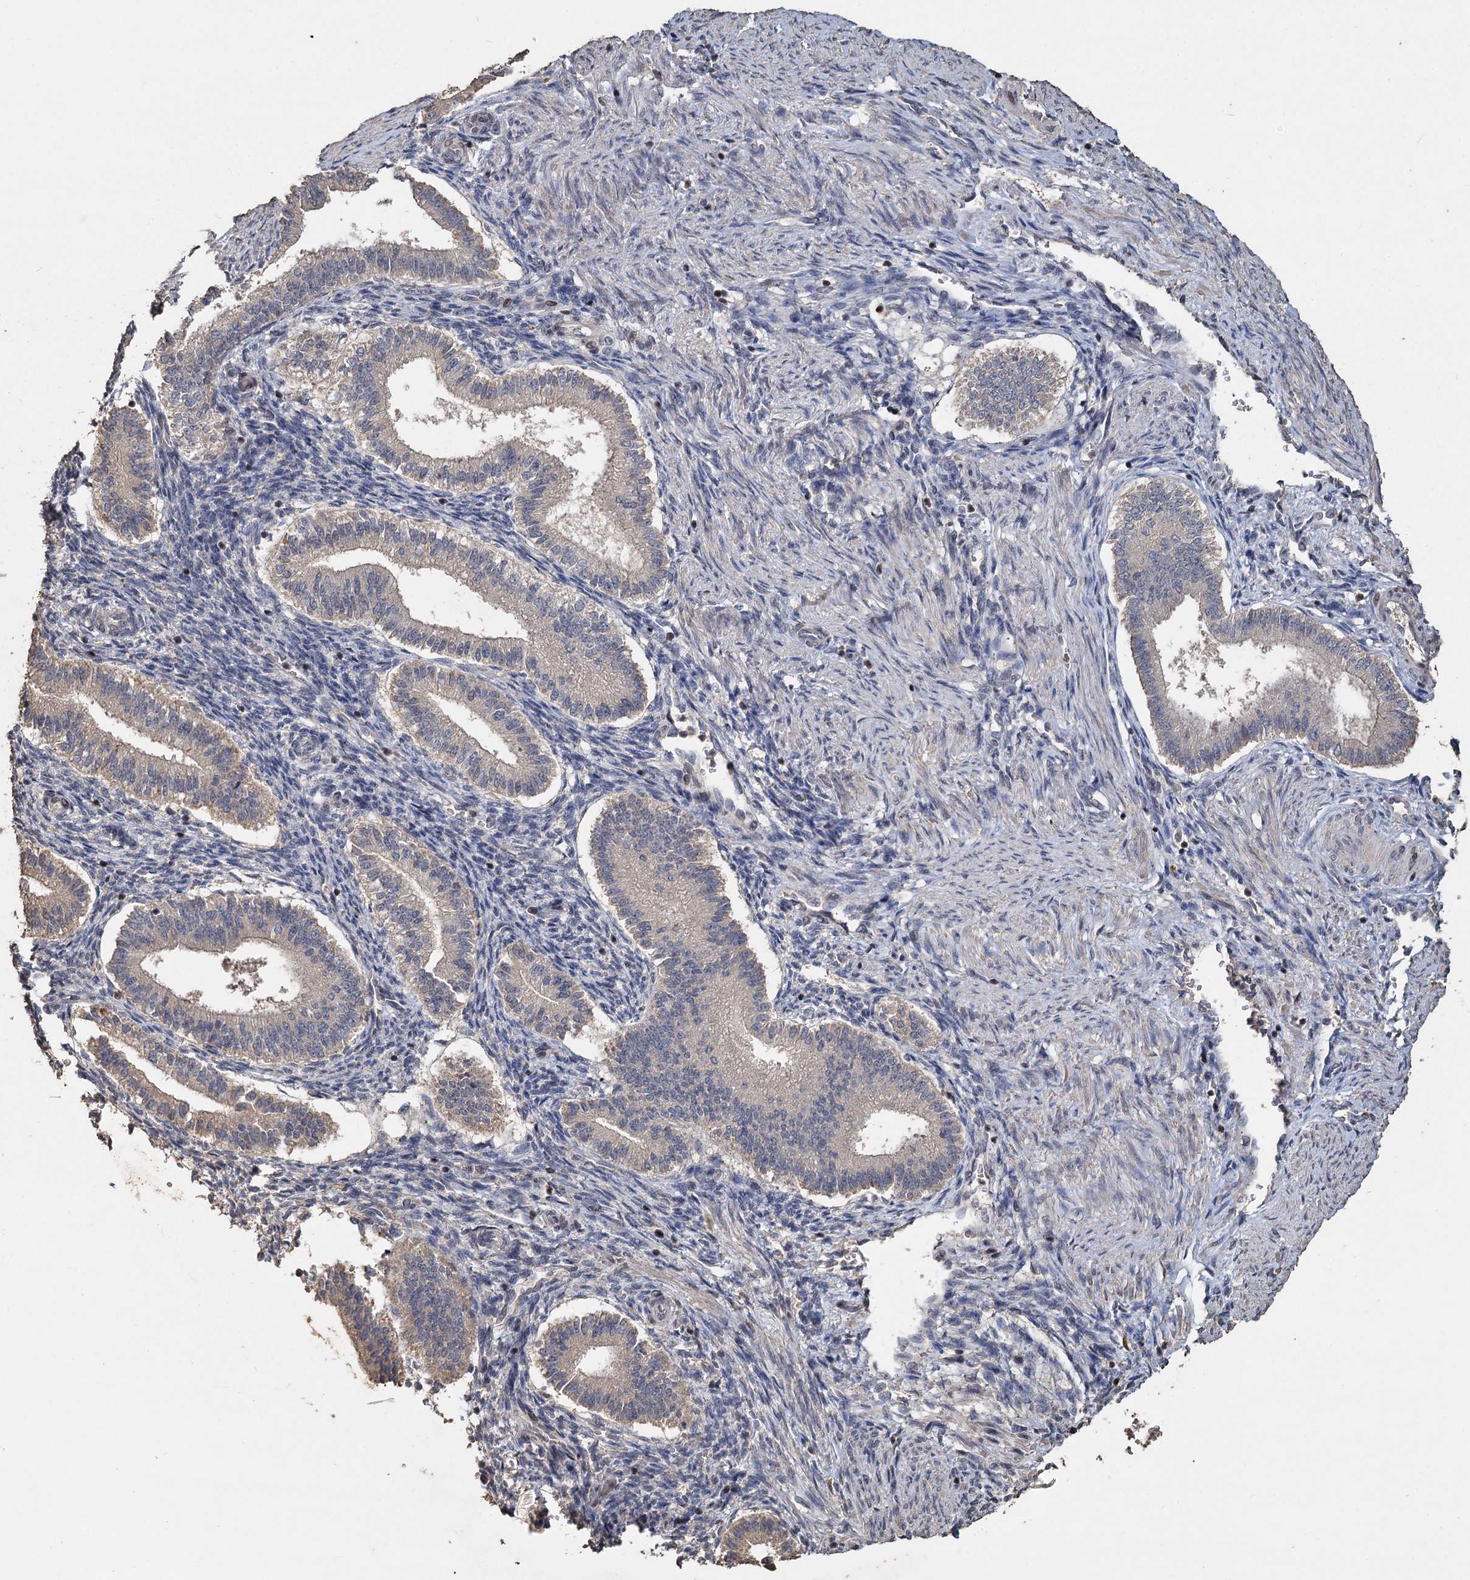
{"staining": {"intensity": "negative", "quantity": "none", "location": "none"}, "tissue": "endometrium", "cell_type": "Cells in endometrial stroma", "image_type": "normal", "snomed": [{"axis": "morphology", "description": "Normal tissue, NOS"}, {"axis": "topography", "description": "Endometrium"}], "caption": "DAB immunohistochemical staining of normal human endometrium demonstrates no significant expression in cells in endometrial stroma. (Stains: DAB immunohistochemistry (IHC) with hematoxylin counter stain, Microscopy: brightfield microscopy at high magnification).", "gene": "CCDC61", "patient": {"sex": "female", "age": 25}}